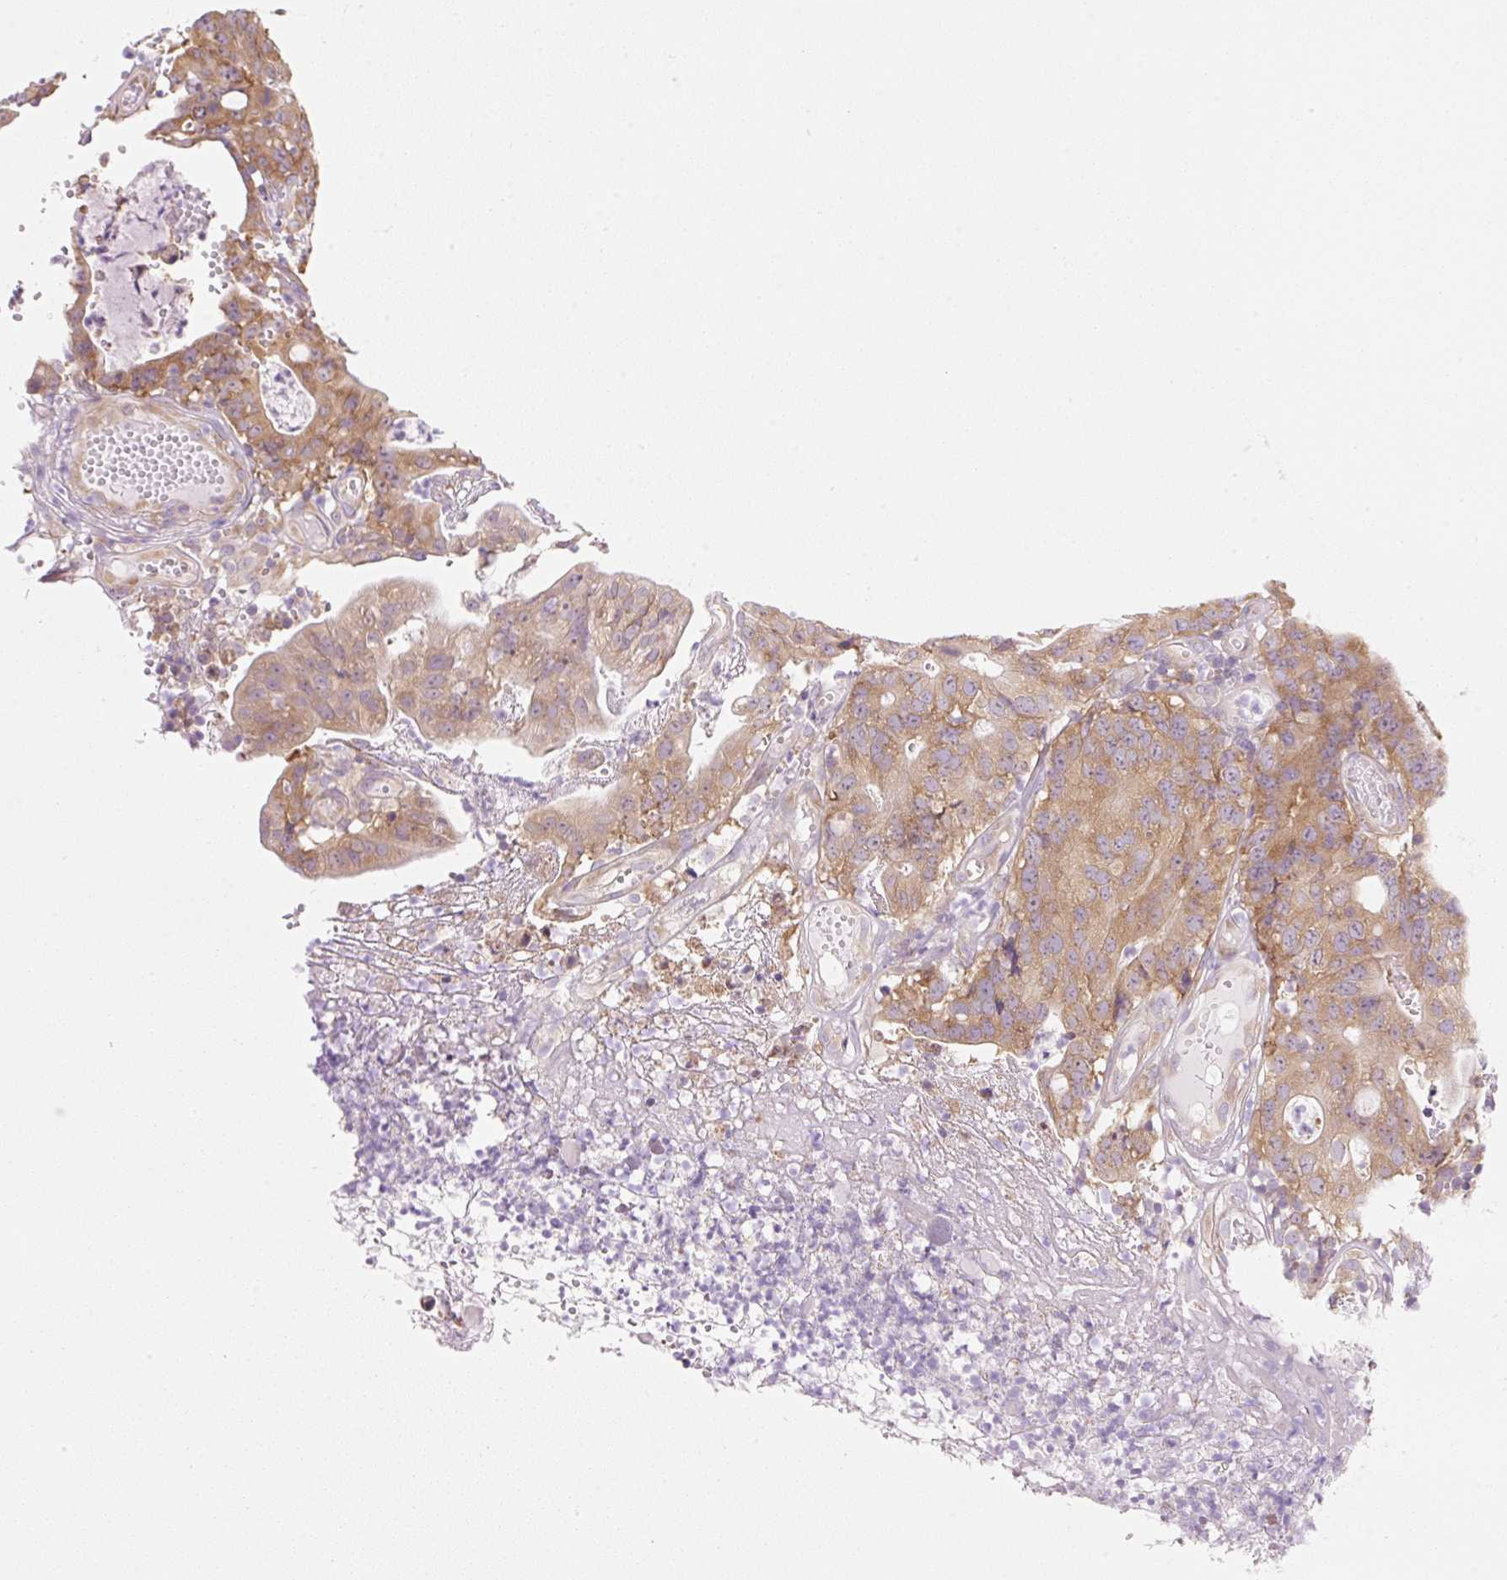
{"staining": {"intensity": "moderate", "quantity": ">75%", "location": "cytoplasmic/membranous"}, "tissue": "colorectal cancer", "cell_type": "Tumor cells", "image_type": "cancer", "snomed": [{"axis": "morphology", "description": "Adenocarcinoma, NOS"}, {"axis": "topography", "description": "Colon"}], "caption": "Brown immunohistochemical staining in colorectal cancer reveals moderate cytoplasmic/membranous staining in approximately >75% of tumor cells.", "gene": "RPL18A", "patient": {"sex": "male", "age": 83}}